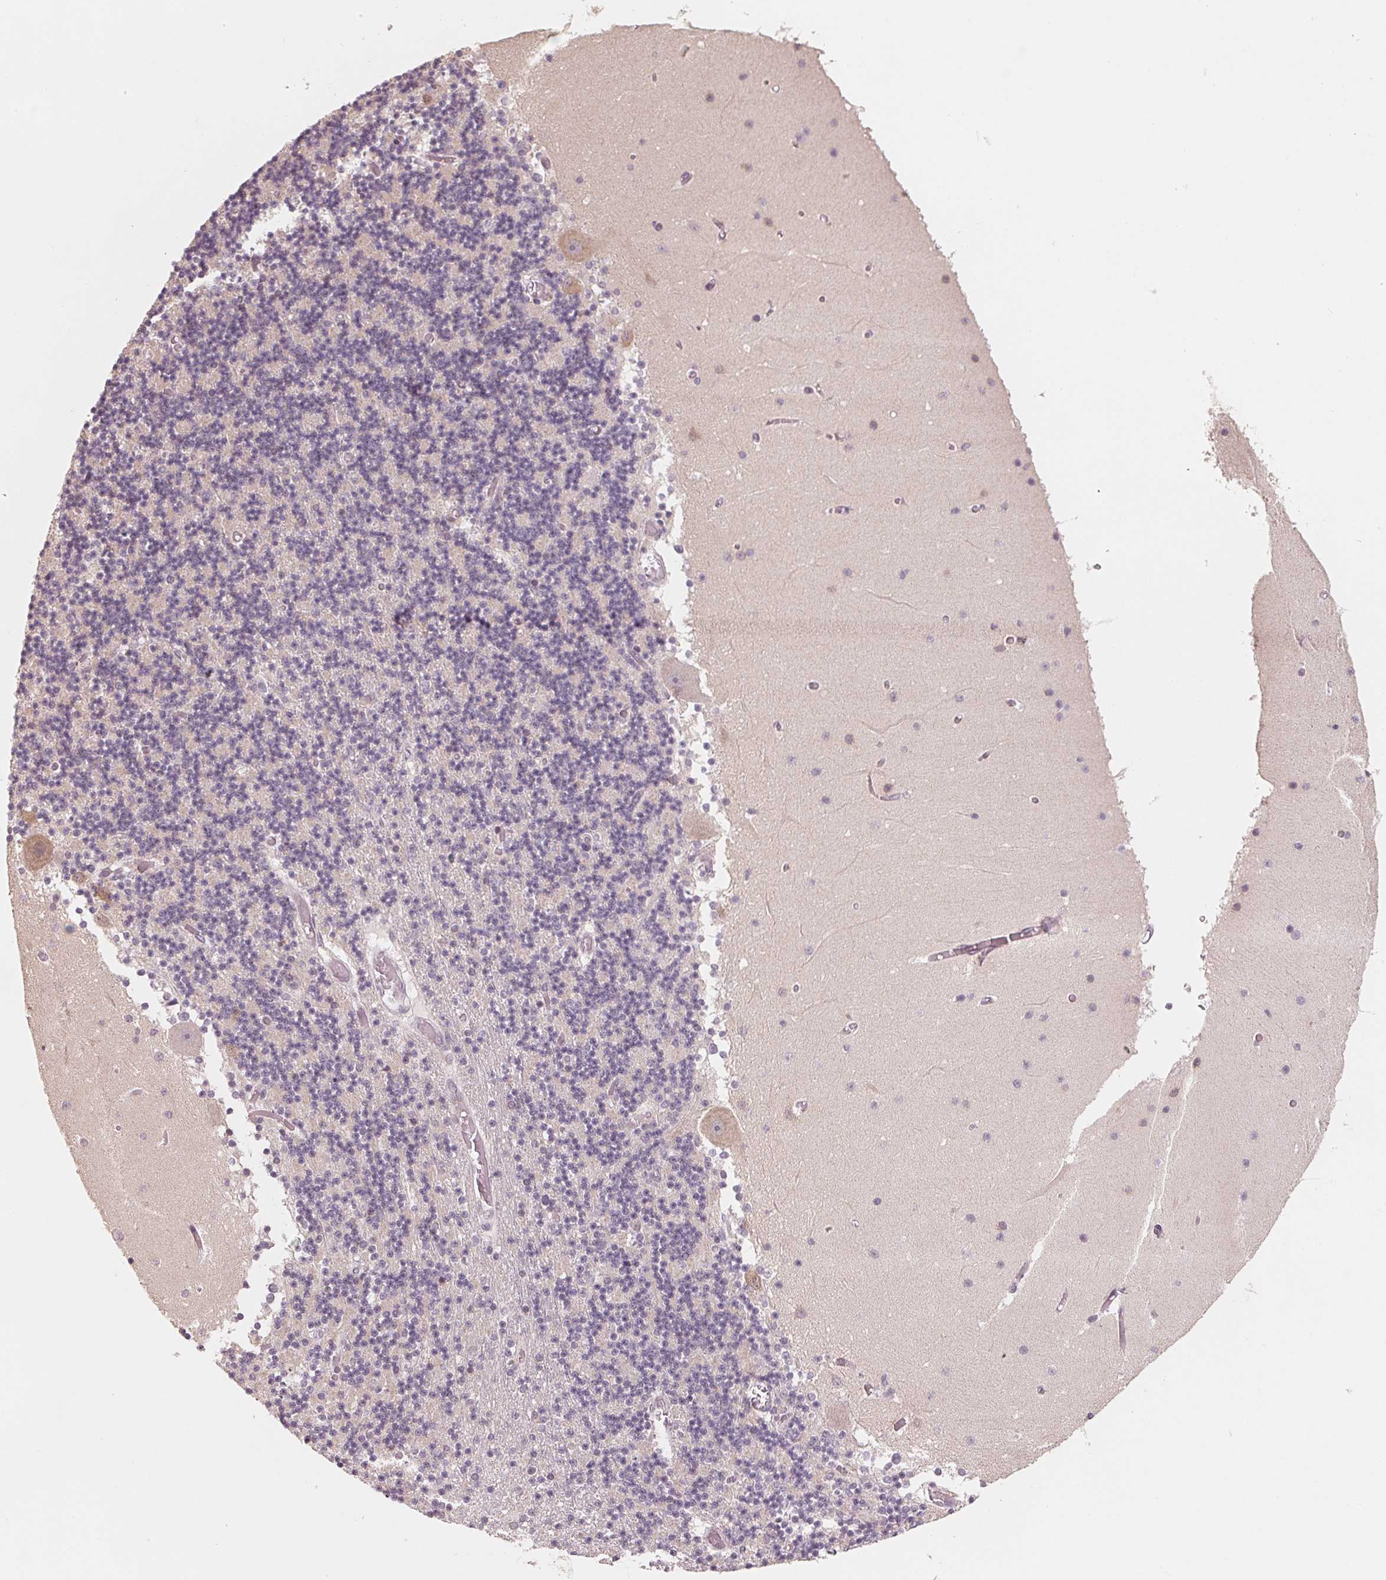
{"staining": {"intensity": "negative", "quantity": "none", "location": "none"}, "tissue": "cerebellum", "cell_type": "Cells in granular layer", "image_type": "normal", "snomed": [{"axis": "morphology", "description": "Normal tissue, NOS"}, {"axis": "topography", "description": "Cerebellum"}], "caption": "This is a micrograph of IHC staining of benign cerebellum, which shows no staining in cells in granular layer.", "gene": "GIGYF2", "patient": {"sex": "female", "age": 28}}